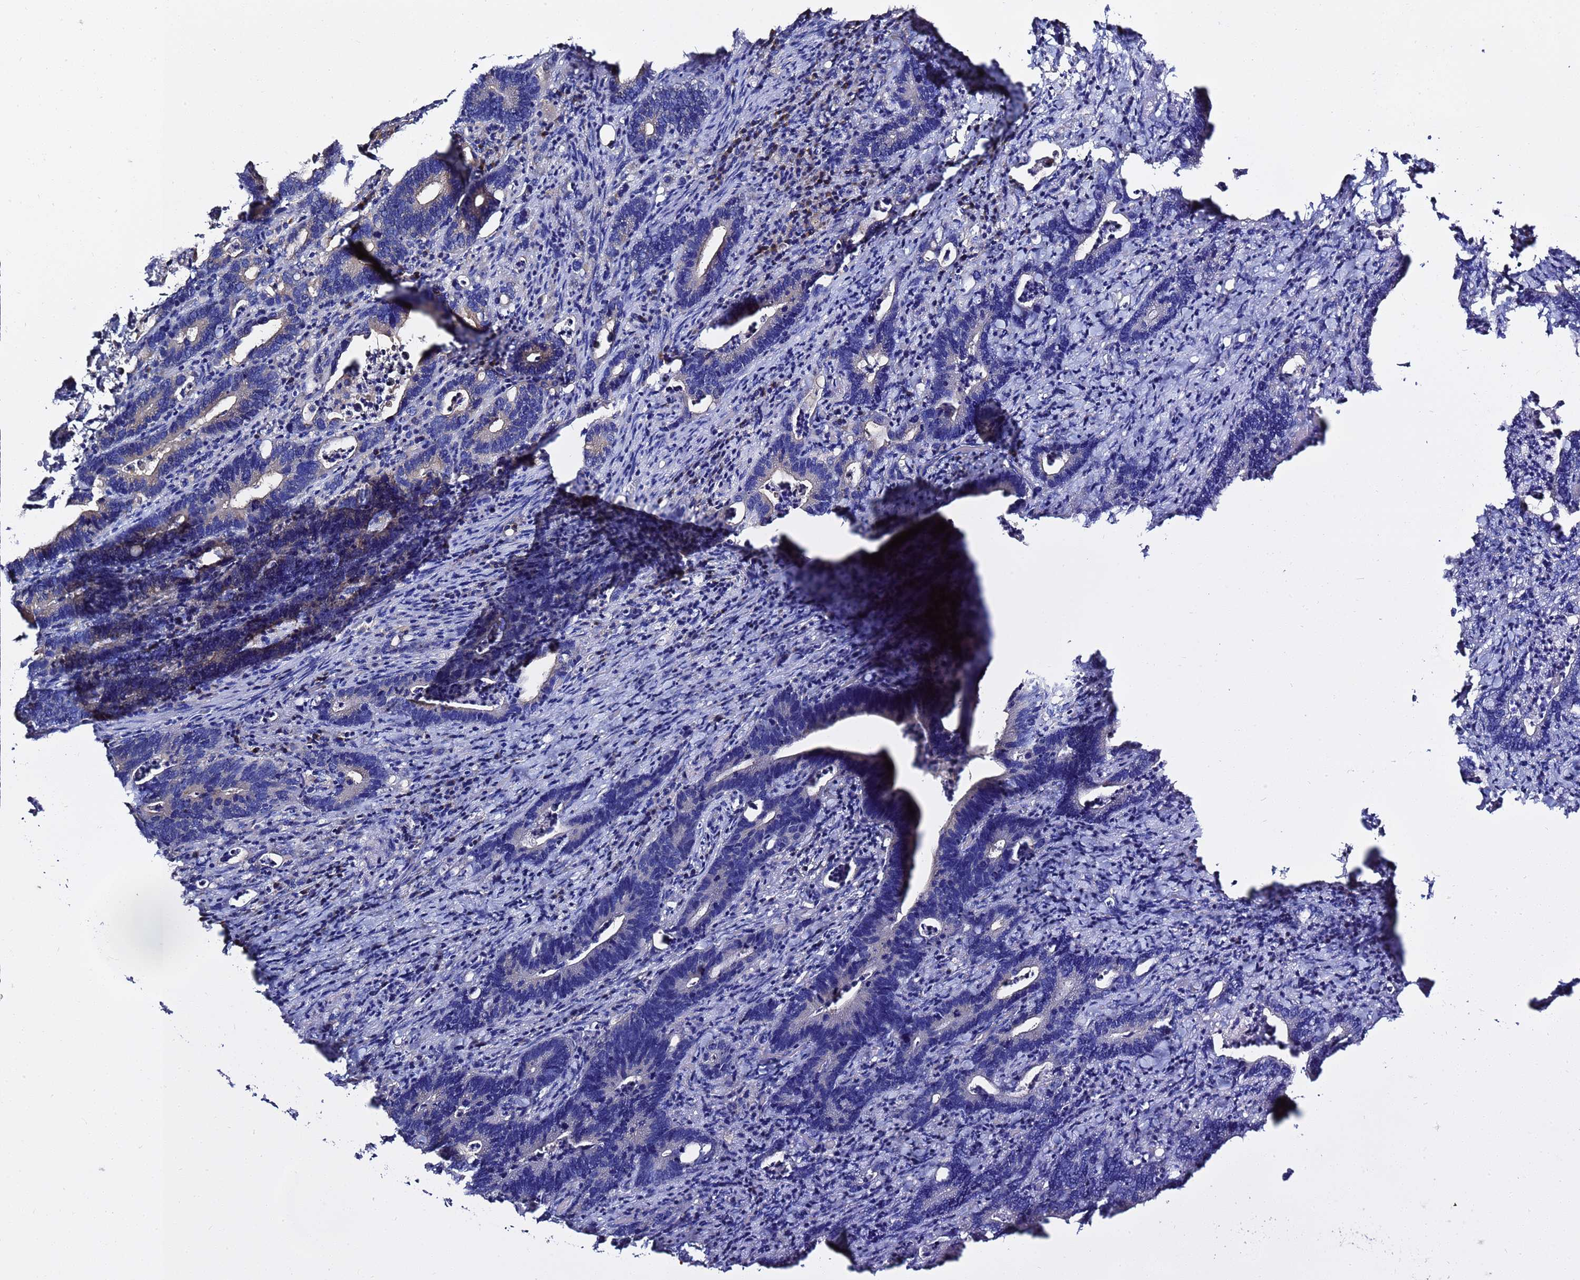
{"staining": {"intensity": "negative", "quantity": "none", "location": "none"}, "tissue": "colorectal cancer", "cell_type": "Tumor cells", "image_type": "cancer", "snomed": [{"axis": "morphology", "description": "Adenocarcinoma, NOS"}, {"axis": "topography", "description": "Colon"}], "caption": "Tumor cells show no significant staining in adenocarcinoma (colorectal).", "gene": "ANAPC1", "patient": {"sex": "female", "age": 75}}